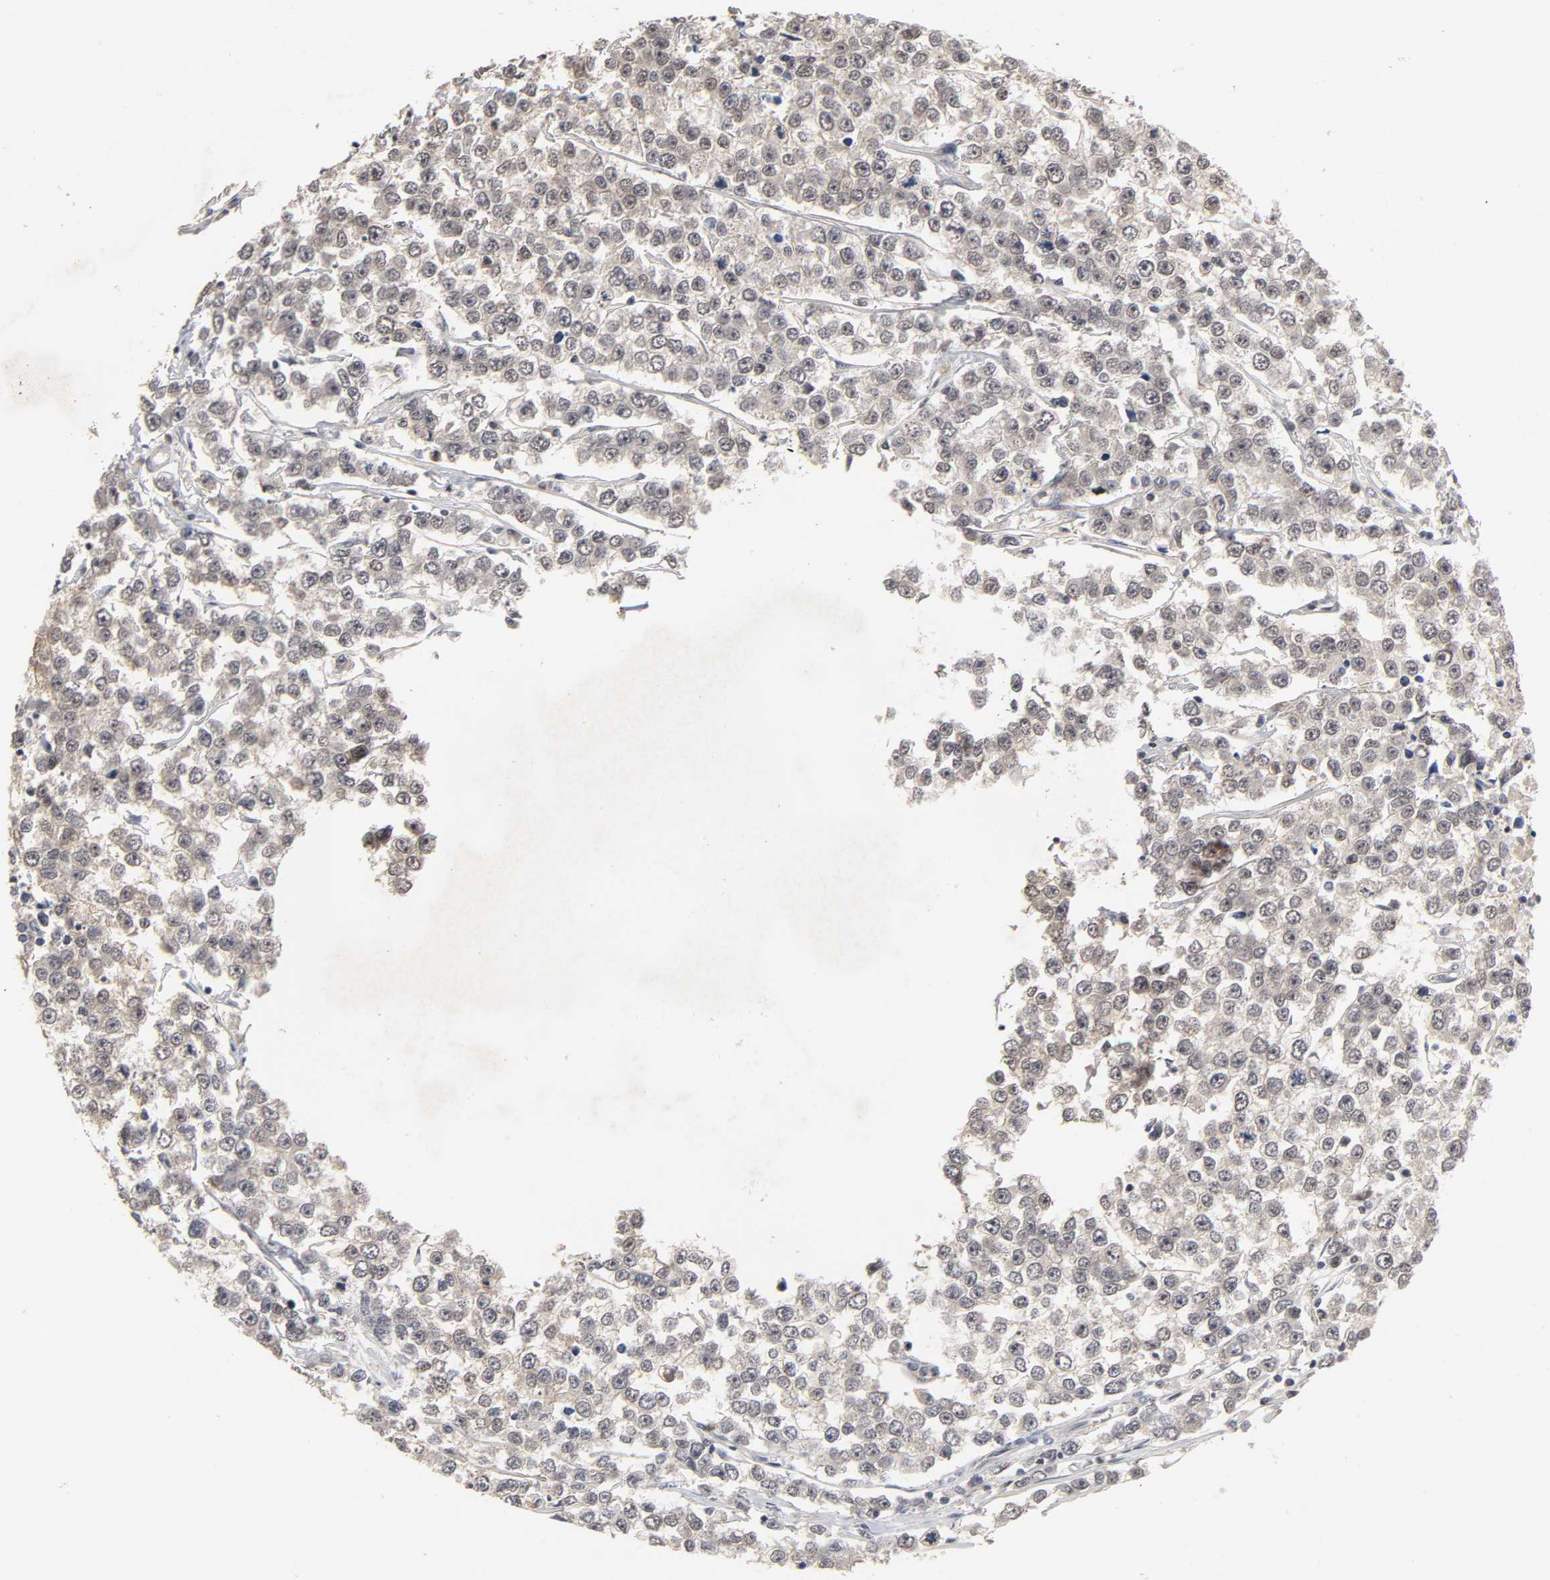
{"staining": {"intensity": "moderate", "quantity": ">75%", "location": "cytoplasmic/membranous,nuclear"}, "tissue": "testis cancer", "cell_type": "Tumor cells", "image_type": "cancer", "snomed": [{"axis": "morphology", "description": "Seminoma, NOS"}, {"axis": "morphology", "description": "Carcinoma, Embryonal, NOS"}, {"axis": "topography", "description": "Testis"}], "caption": "A medium amount of moderate cytoplasmic/membranous and nuclear positivity is present in approximately >75% of tumor cells in testis cancer tissue.", "gene": "HTR1E", "patient": {"sex": "male", "age": 52}}